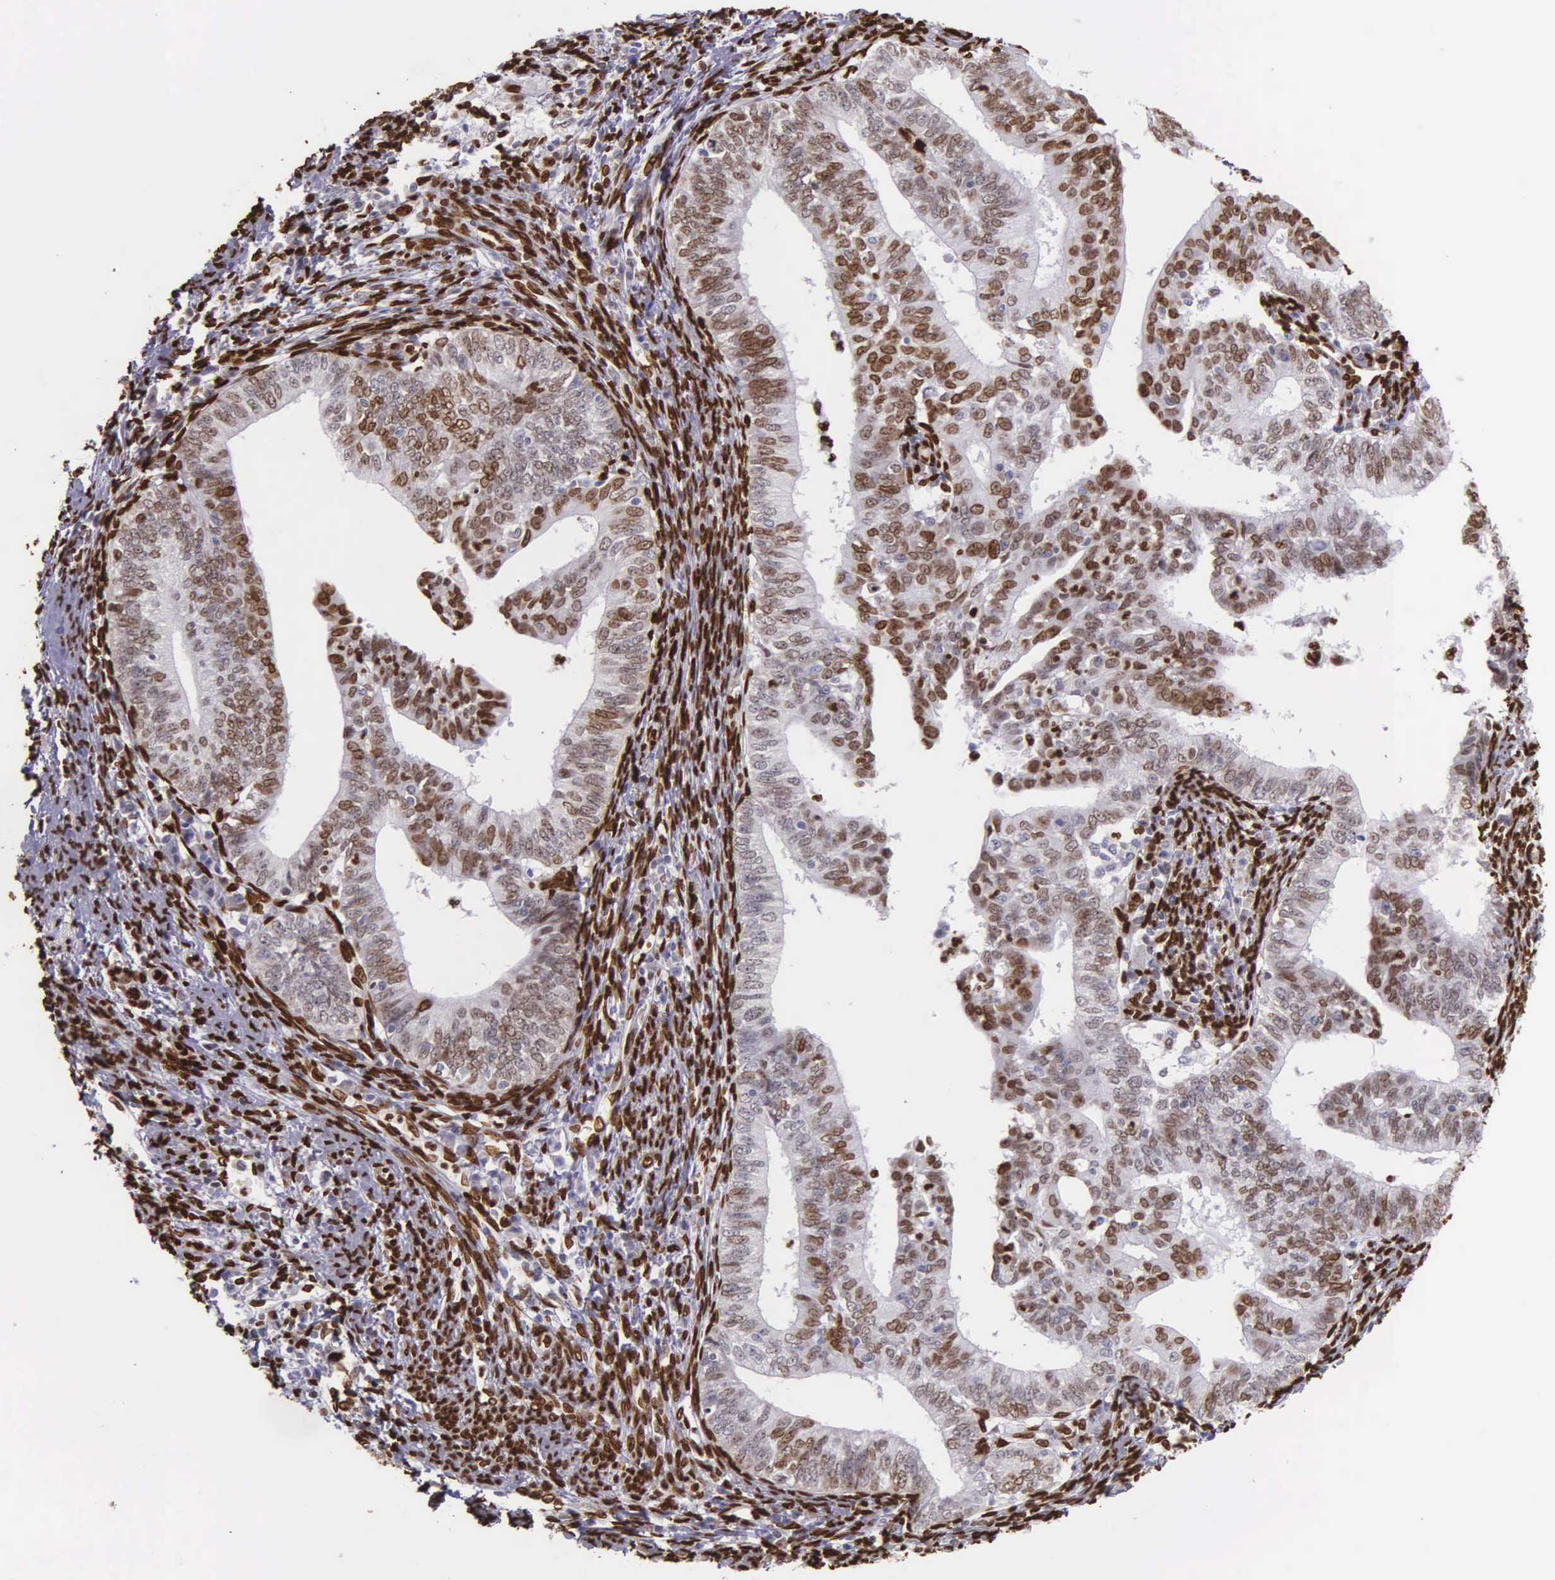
{"staining": {"intensity": "moderate", "quantity": ">75%", "location": "nuclear"}, "tissue": "endometrial cancer", "cell_type": "Tumor cells", "image_type": "cancer", "snomed": [{"axis": "morphology", "description": "Adenocarcinoma, NOS"}, {"axis": "topography", "description": "Endometrium"}], "caption": "This micrograph exhibits adenocarcinoma (endometrial) stained with IHC to label a protein in brown. The nuclear of tumor cells show moderate positivity for the protein. Nuclei are counter-stained blue.", "gene": "H1-0", "patient": {"sex": "female", "age": 66}}